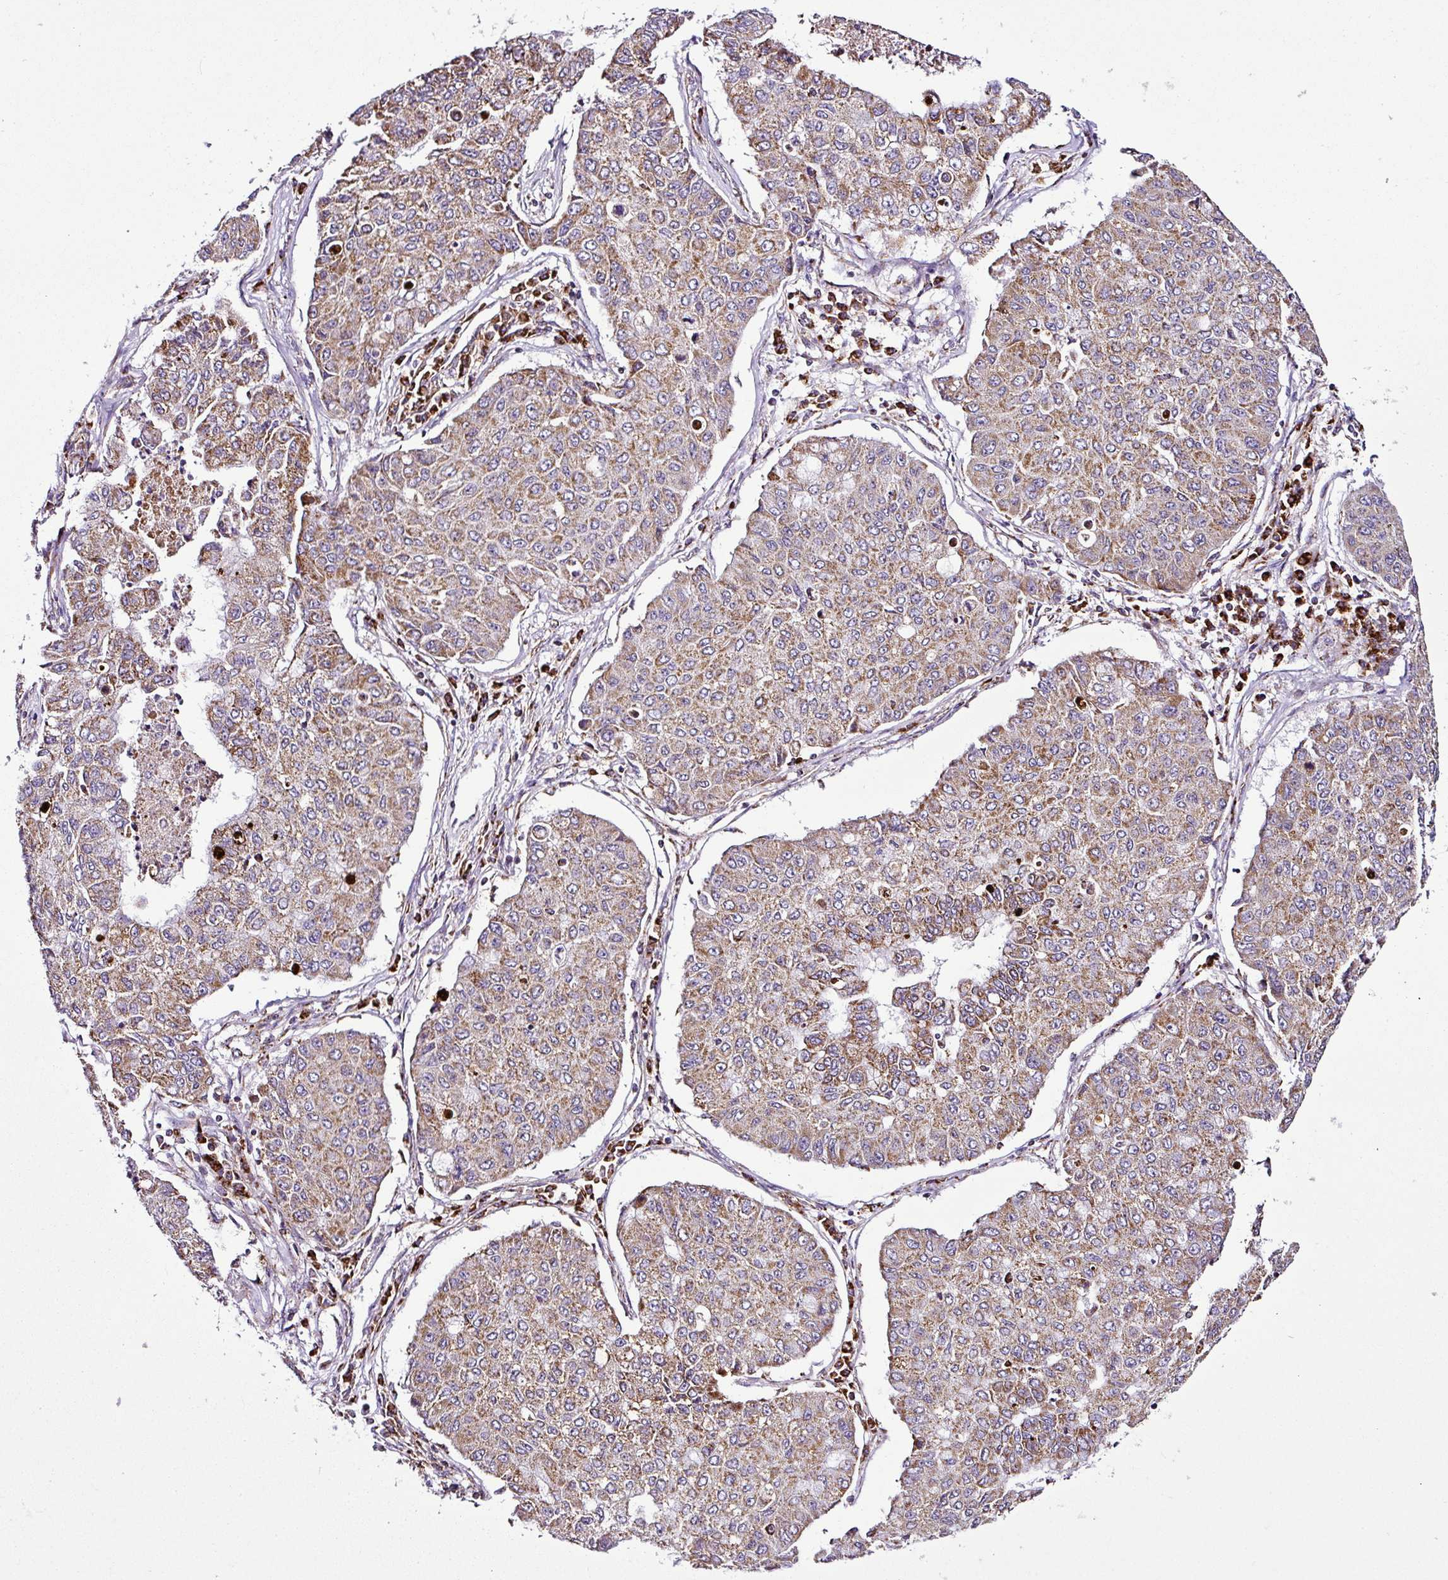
{"staining": {"intensity": "moderate", "quantity": ">75%", "location": "cytoplasmic/membranous"}, "tissue": "lung cancer", "cell_type": "Tumor cells", "image_type": "cancer", "snomed": [{"axis": "morphology", "description": "Squamous cell carcinoma, NOS"}, {"axis": "topography", "description": "Lung"}], "caption": "Lung cancer (squamous cell carcinoma) stained with a protein marker reveals moderate staining in tumor cells.", "gene": "DPAGT1", "patient": {"sex": "male", "age": 74}}